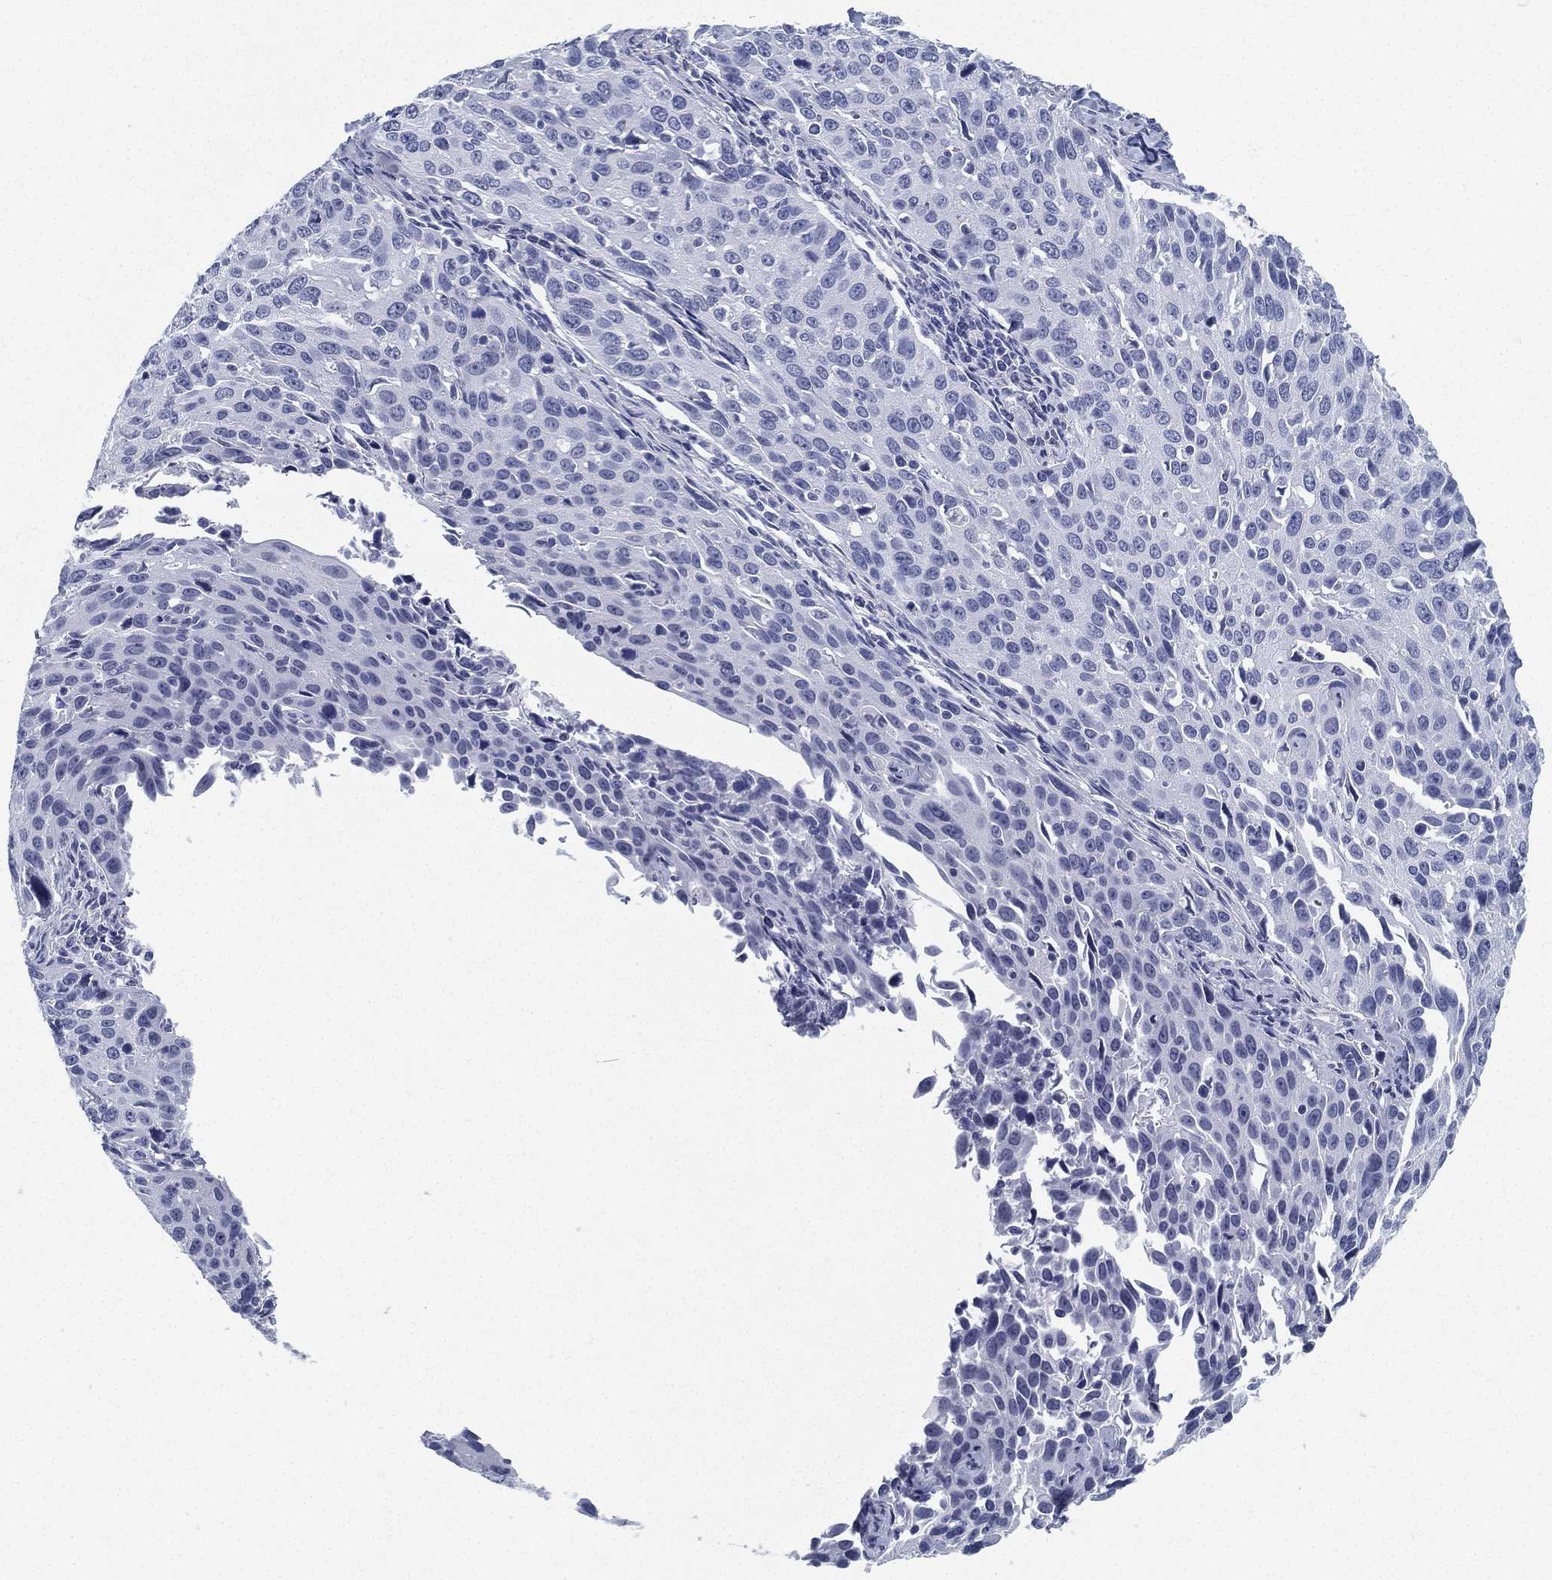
{"staining": {"intensity": "negative", "quantity": "none", "location": "none"}, "tissue": "cervical cancer", "cell_type": "Tumor cells", "image_type": "cancer", "snomed": [{"axis": "morphology", "description": "Squamous cell carcinoma, NOS"}, {"axis": "topography", "description": "Cervix"}], "caption": "IHC of cervical cancer (squamous cell carcinoma) displays no expression in tumor cells.", "gene": "ATP1B2", "patient": {"sex": "female", "age": 26}}